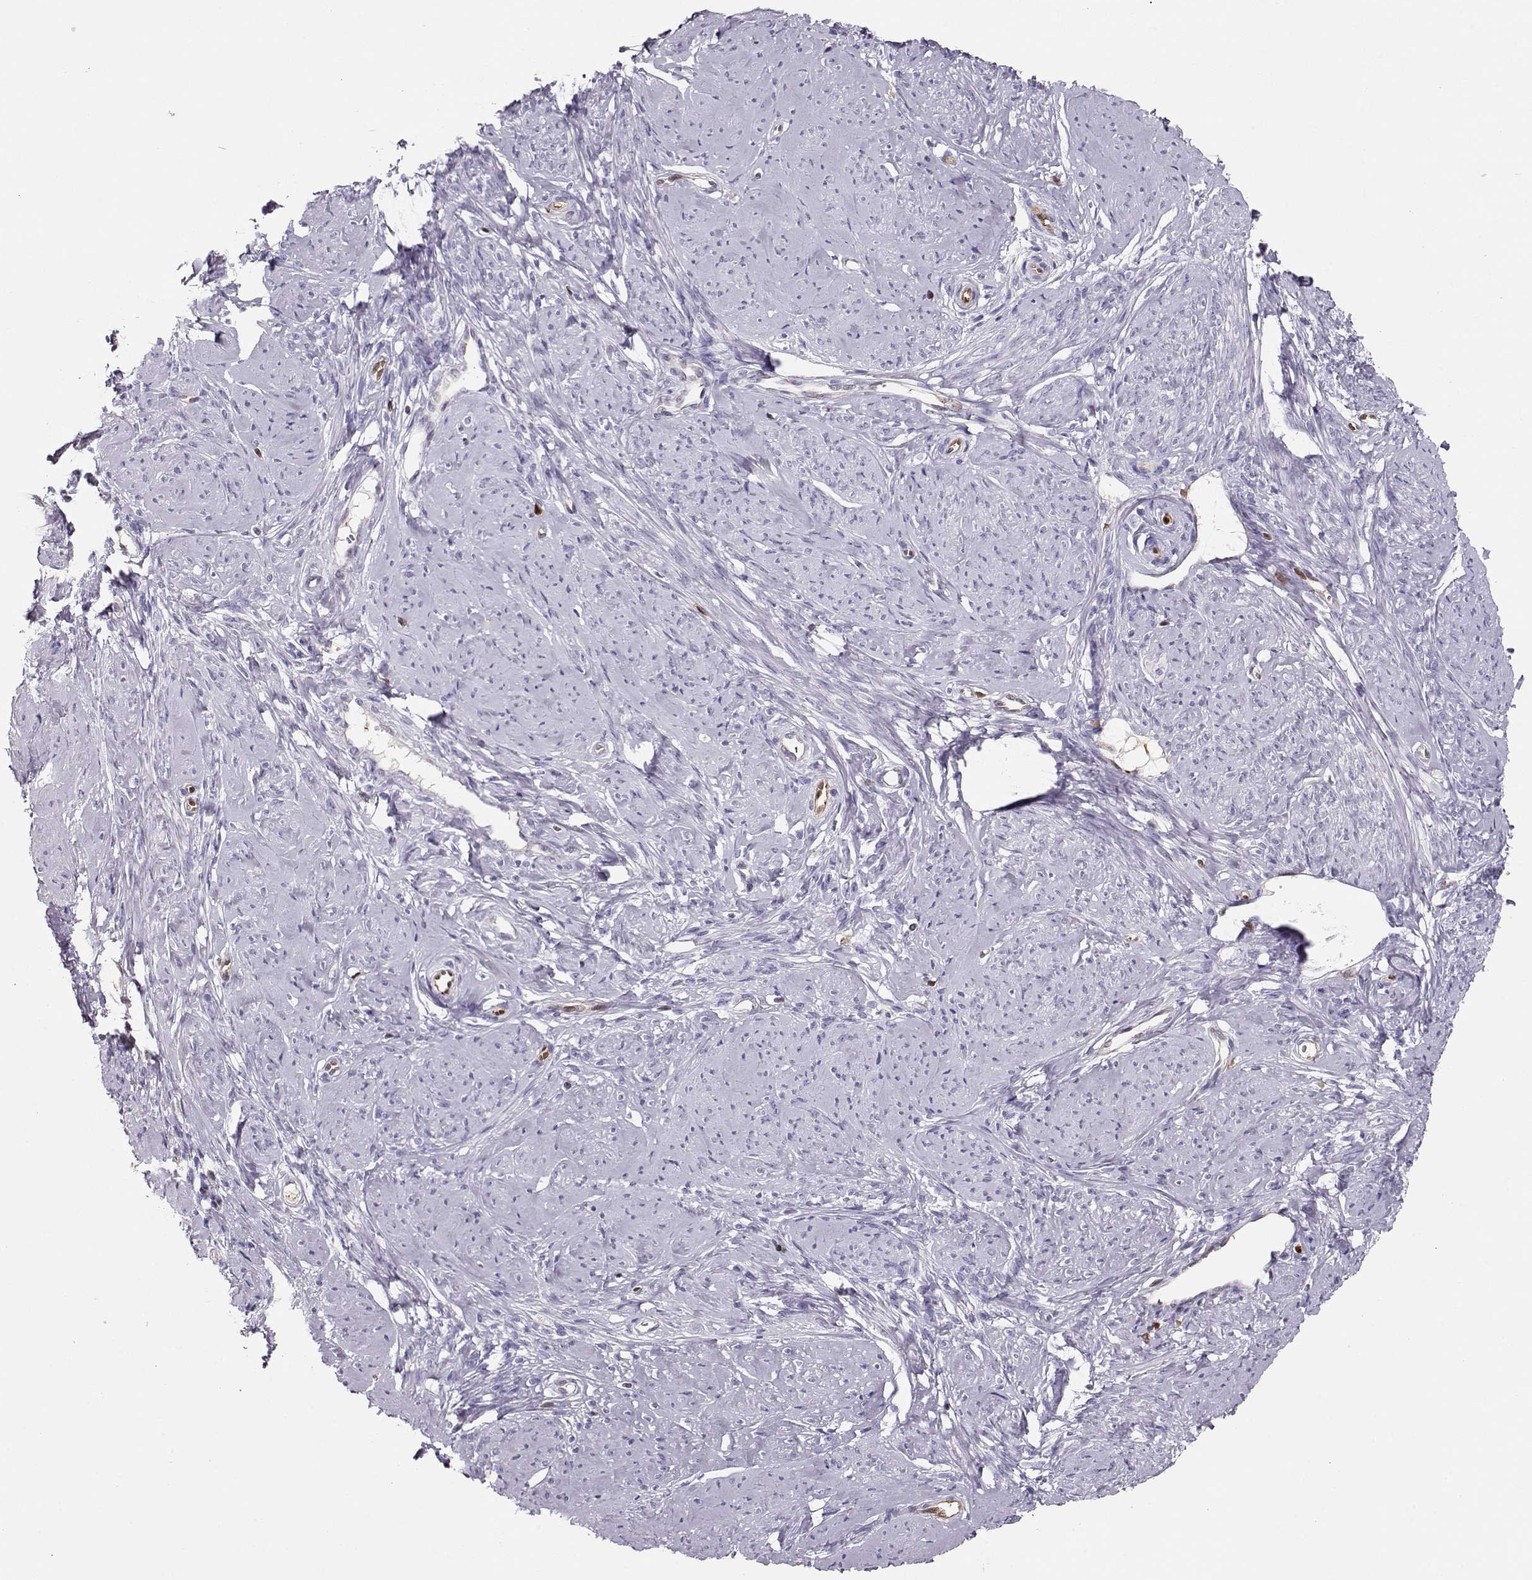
{"staining": {"intensity": "negative", "quantity": "none", "location": "none"}, "tissue": "smooth muscle", "cell_type": "Smooth muscle cells", "image_type": "normal", "snomed": [{"axis": "morphology", "description": "Normal tissue, NOS"}, {"axis": "topography", "description": "Smooth muscle"}], "caption": "High power microscopy photomicrograph of an immunohistochemistry photomicrograph of normal smooth muscle, revealing no significant expression in smooth muscle cells. Brightfield microscopy of immunohistochemistry (IHC) stained with DAB (3,3'-diaminobenzidine) (brown) and hematoxylin (blue), captured at high magnification.", "gene": "PNP", "patient": {"sex": "female", "age": 48}}